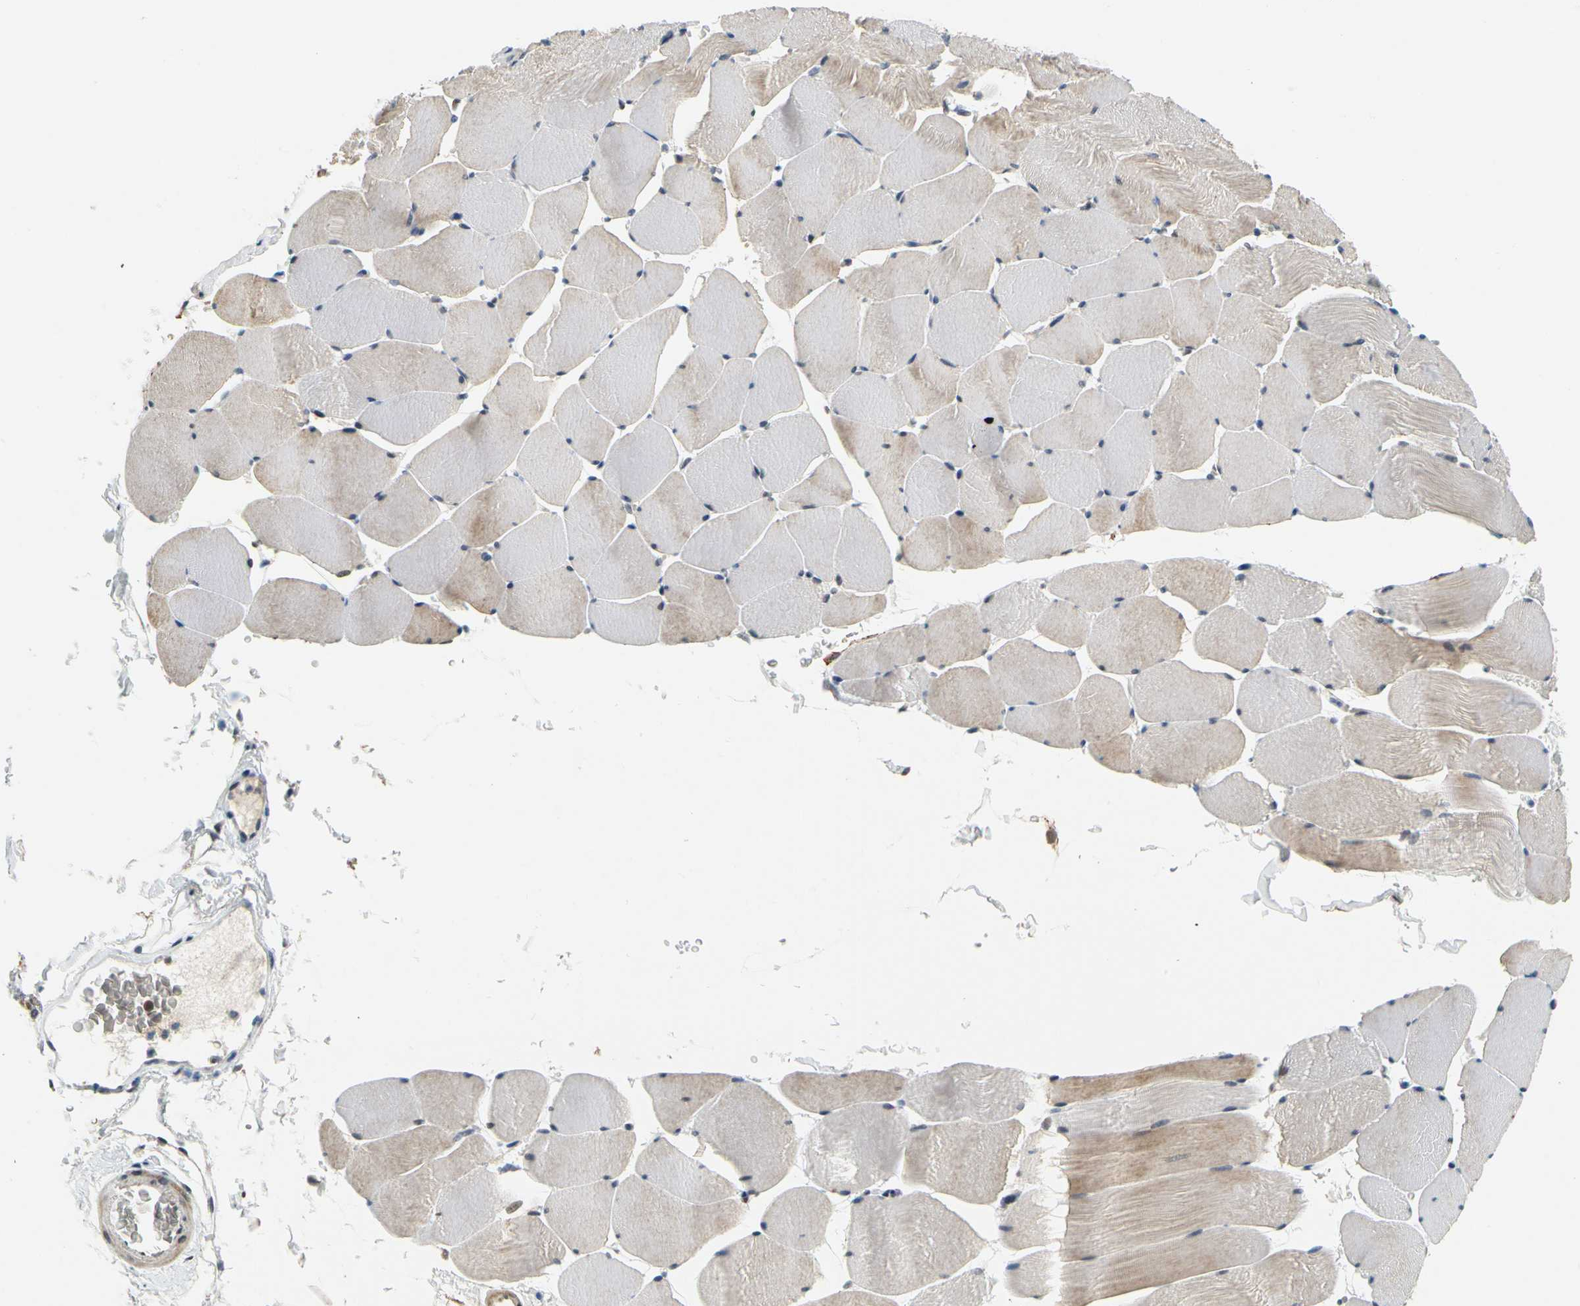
{"staining": {"intensity": "moderate", "quantity": ">75%", "location": "cytoplasmic/membranous"}, "tissue": "skeletal muscle", "cell_type": "Myocytes", "image_type": "normal", "snomed": [{"axis": "morphology", "description": "Normal tissue, NOS"}, {"axis": "topography", "description": "Skeletal muscle"}], "caption": "DAB immunohistochemical staining of normal skeletal muscle exhibits moderate cytoplasmic/membranous protein positivity in about >75% of myocytes. Nuclei are stained in blue.", "gene": "POGZ", "patient": {"sex": "male", "age": 62}}